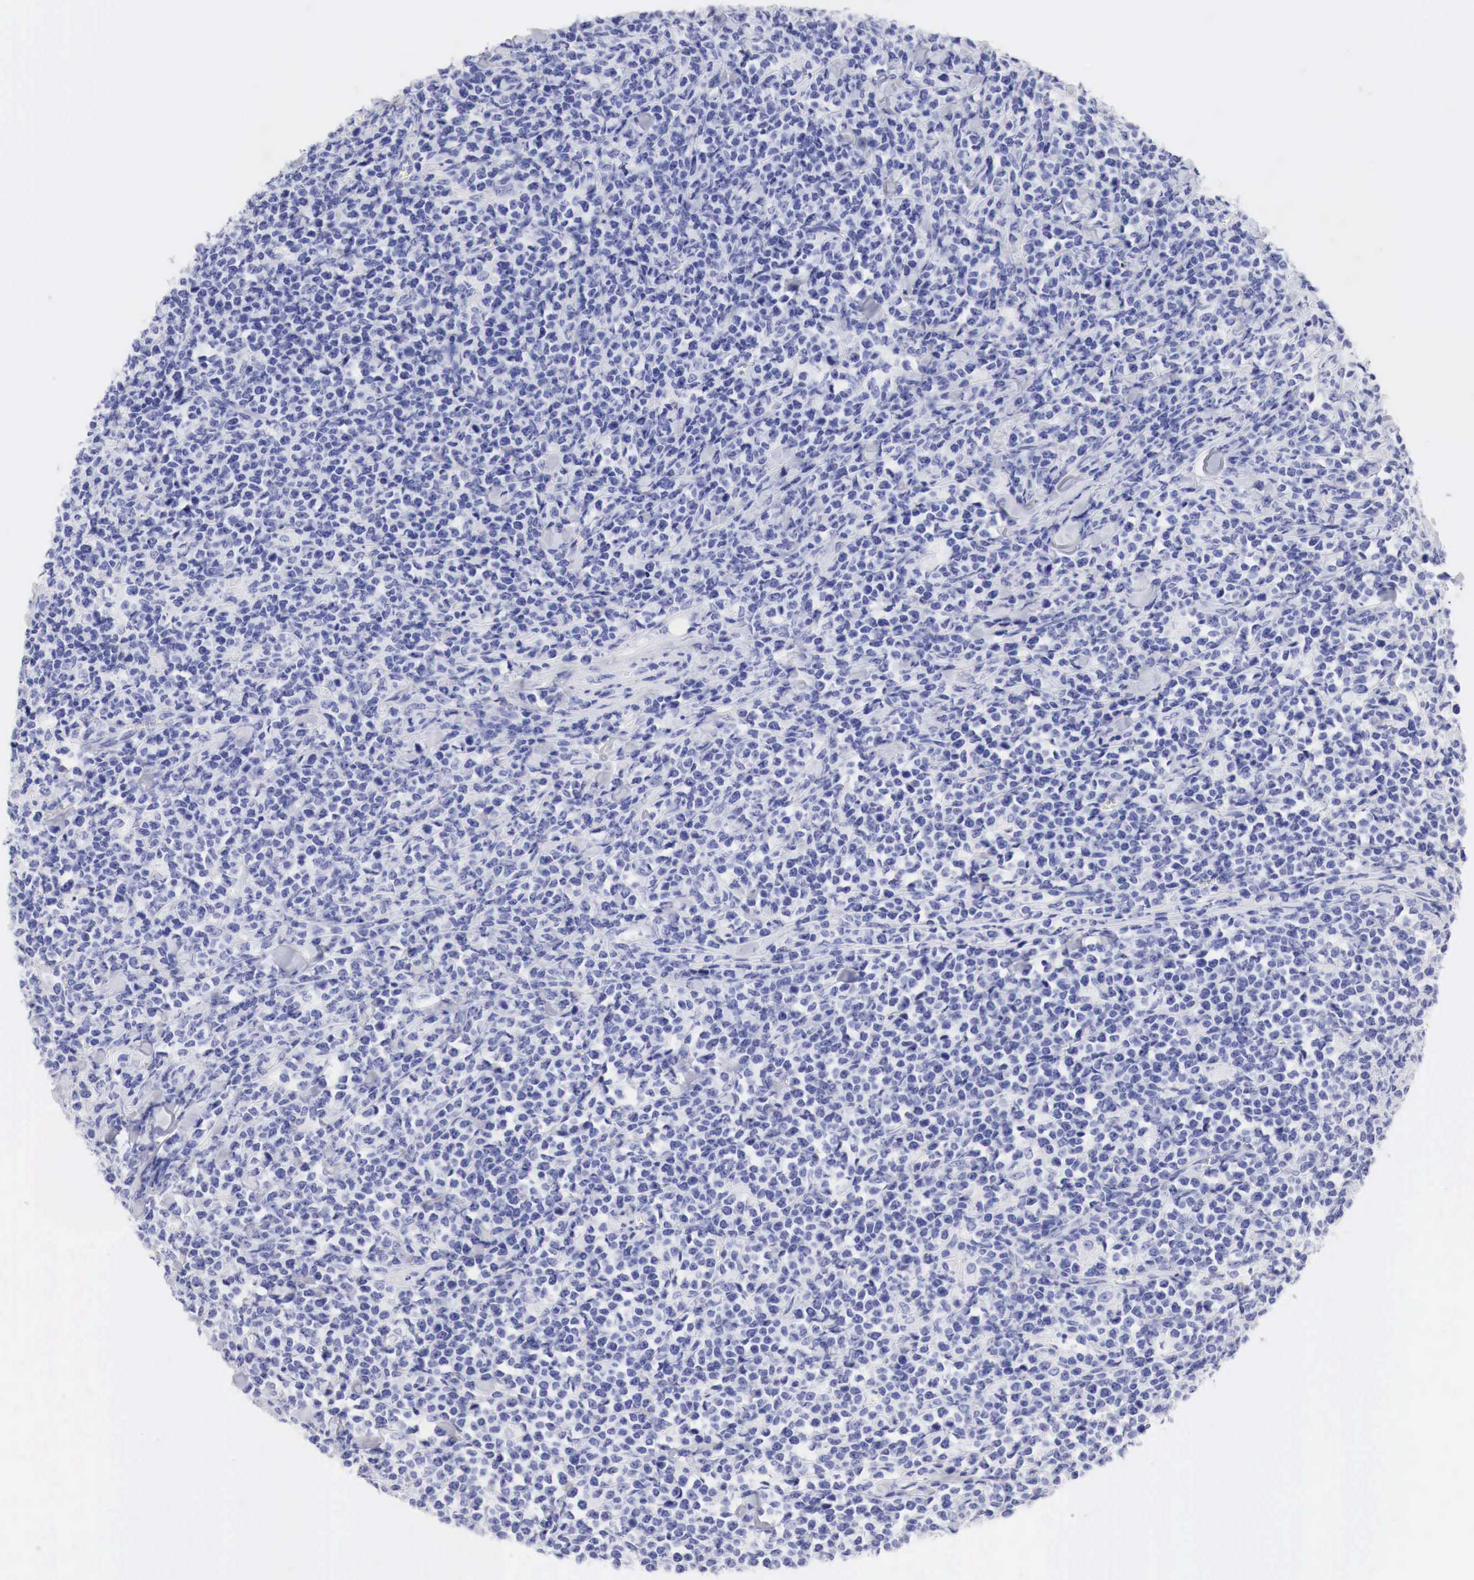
{"staining": {"intensity": "negative", "quantity": "none", "location": "none"}, "tissue": "lymphoma", "cell_type": "Tumor cells", "image_type": "cancer", "snomed": [{"axis": "morphology", "description": "Malignant lymphoma, non-Hodgkin's type, High grade"}, {"axis": "topography", "description": "Small intestine"}, {"axis": "topography", "description": "Colon"}], "caption": "The immunohistochemistry (IHC) histopathology image has no significant staining in tumor cells of malignant lymphoma, non-Hodgkin's type (high-grade) tissue. (DAB (3,3'-diaminobenzidine) immunohistochemistry visualized using brightfield microscopy, high magnification).", "gene": "TYR", "patient": {"sex": "male", "age": 8}}